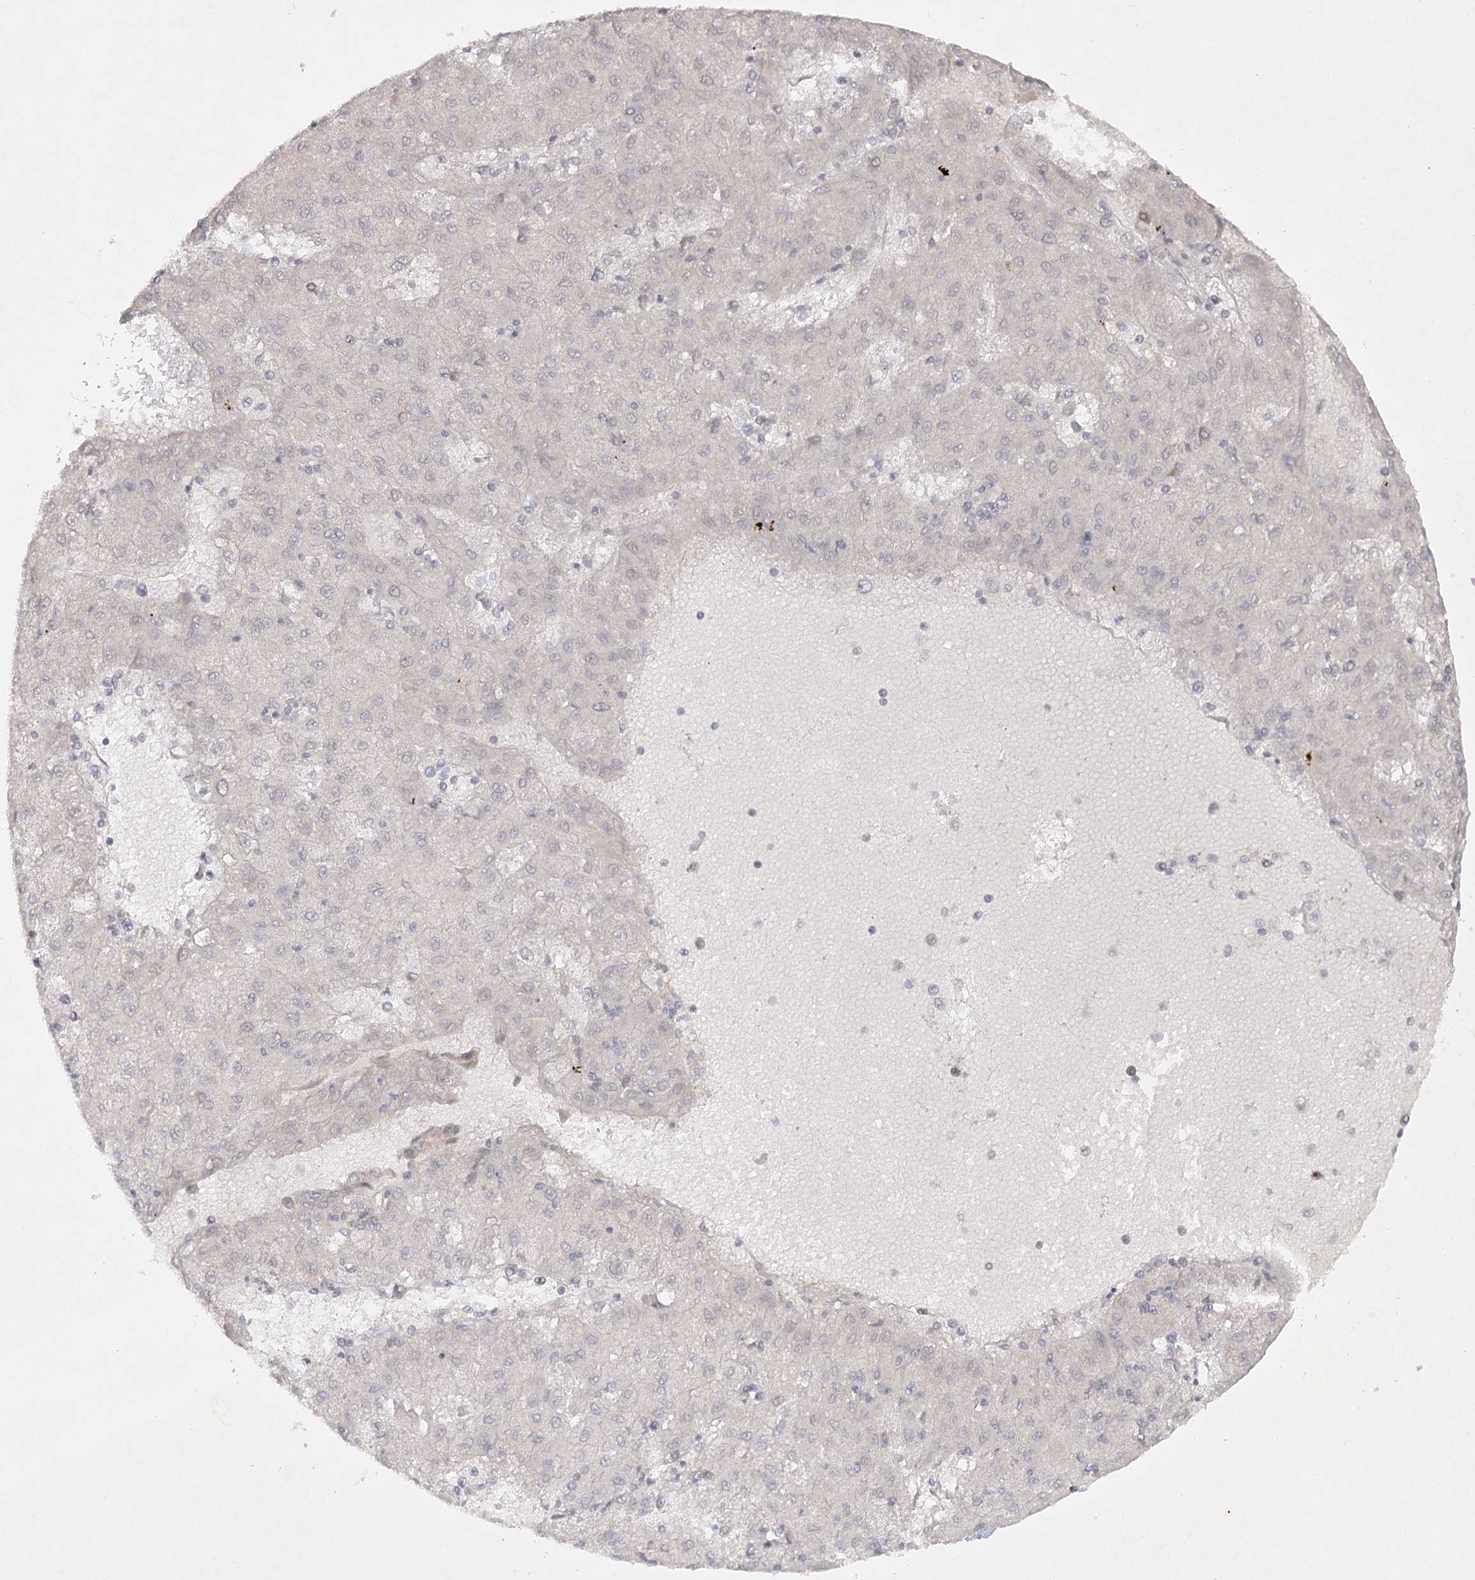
{"staining": {"intensity": "negative", "quantity": "none", "location": "none"}, "tissue": "liver cancer", "cell_type": "Tumor cells", "image_type": "cancer", "snomed": [{"axis": "morphology", "description": "Carcinoma, Hepatocellular, NOS"}, {"axis": "topography", "description": "Liver"}], "caption": "Immunohistochemistry (IHC) micrograph of neoplastic tissue: hepatocellular carcinoma (liver) stained with DAB demonstrates no significant protein positivity in tumor cells.", "gene": "SH2D3A", "patient": {"sex": "male", "age": 72}}